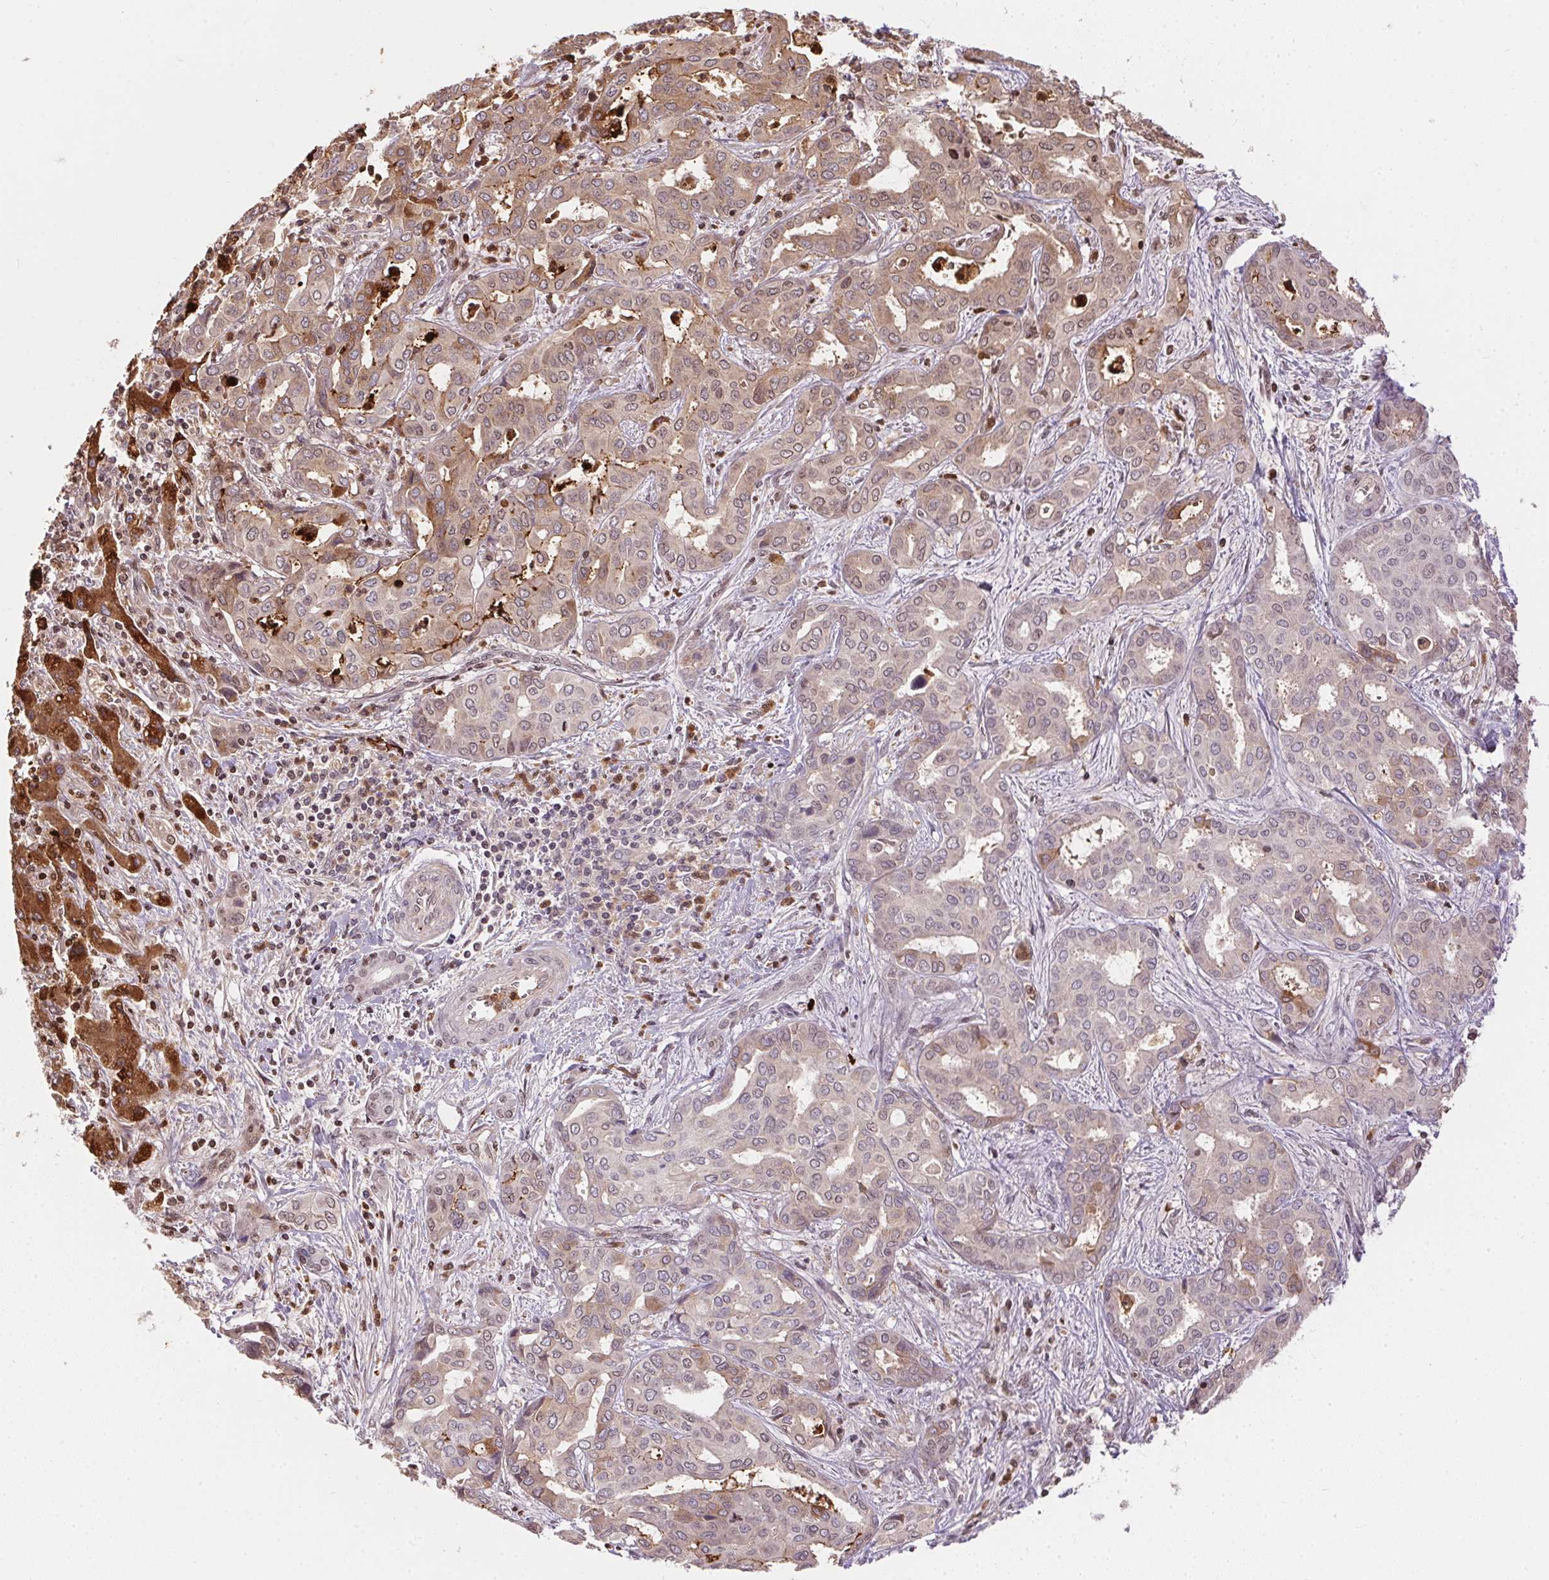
{"staining": {"intensity": "weak", "quantity": "<25%", "location": "nuclear"}, "tissue": "liver cancer", "cell_type": "Tumor cells", "image_type": "cancer", "snomed": [{"axis": "morphology", "description": "Cholangiocarcinoma"}, {"axis": "topography", "description": "Liver"}], "caption": "IHC histopathology image of neoplastic tissue: liver cancer (cholangiocarcinoma) stained with DAB reveals no significant protein staining in tumor cells.", "gene": "ORM1", "patient": {"sex": "female", "age": 64}}